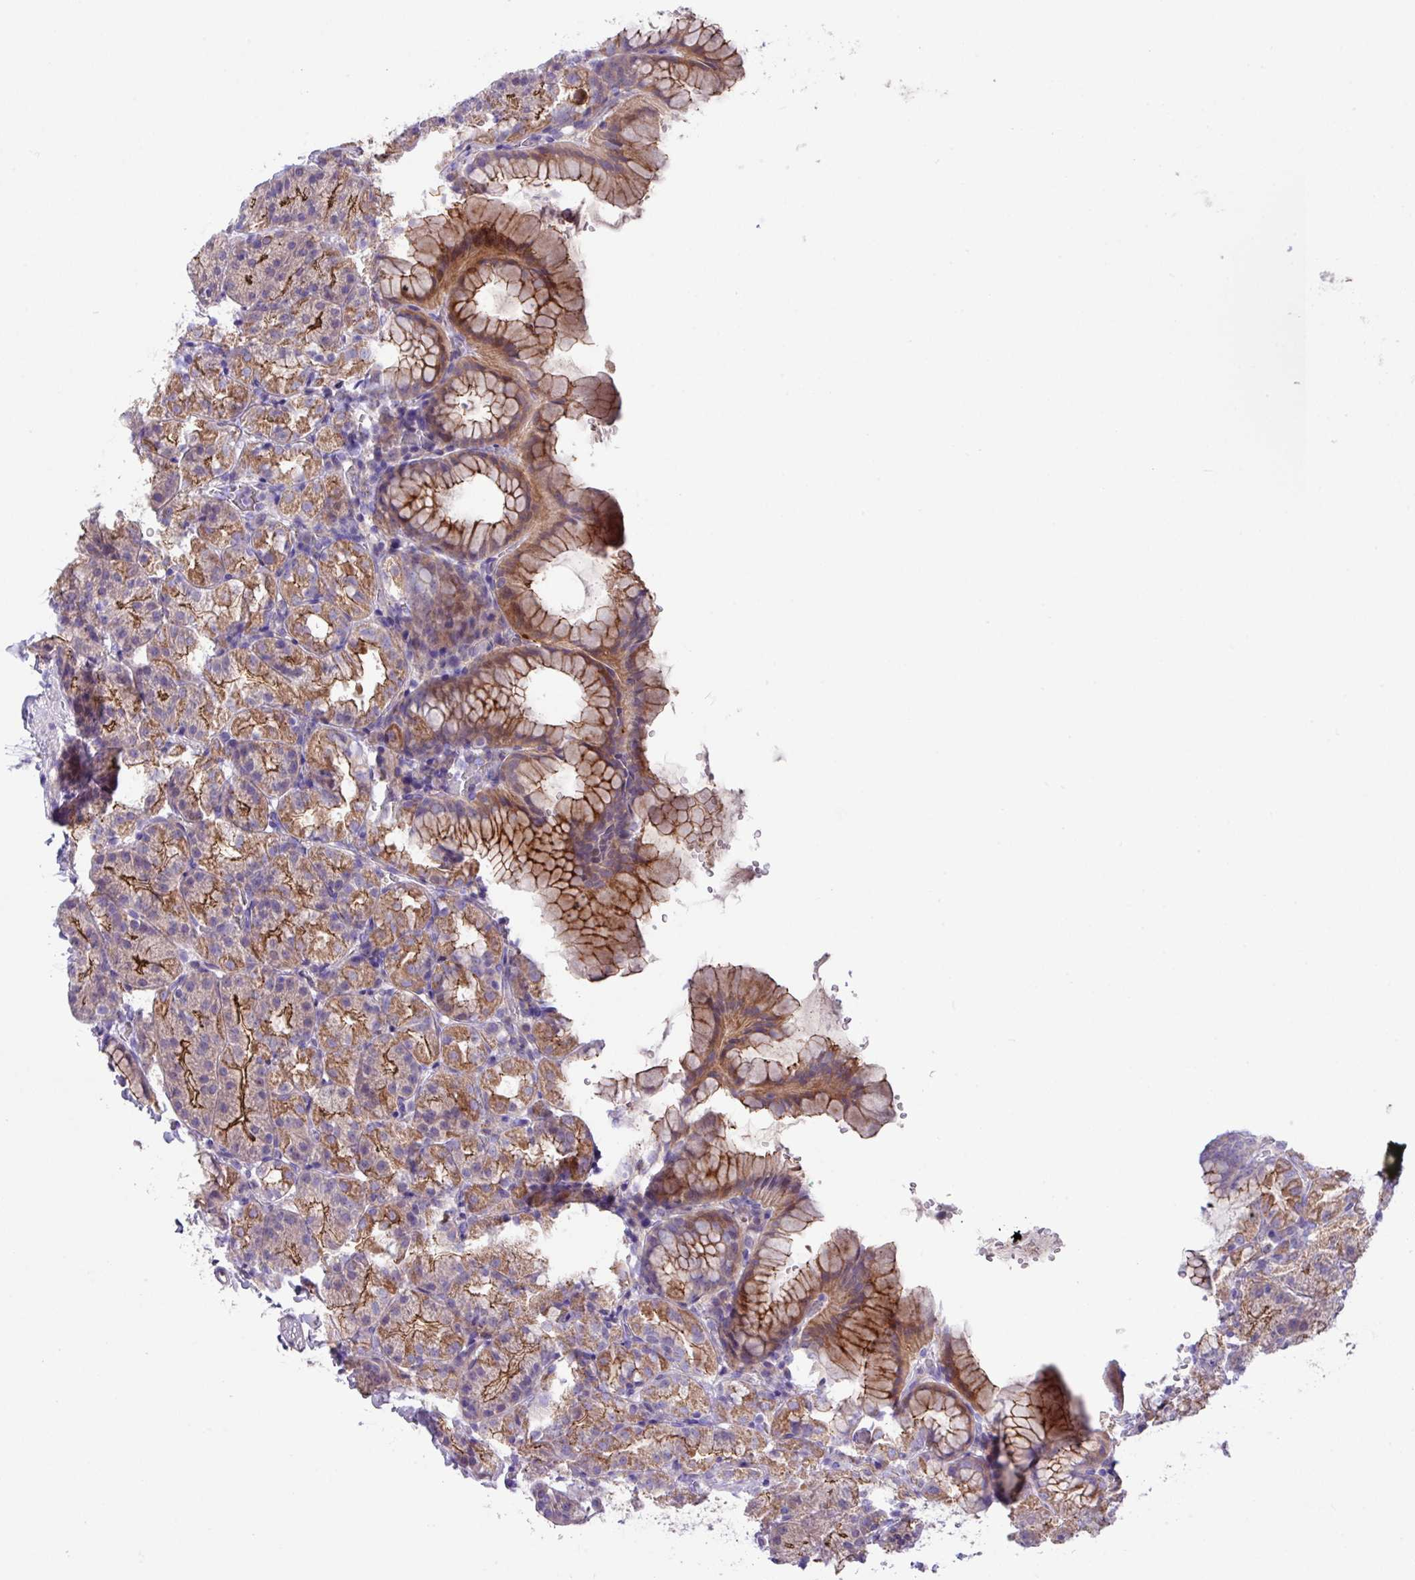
{"staining": {"intensity": "strong", "quantity": "25%-75%", "location": "cytoplasmic/membranous"}, "tissue": "stomach", "cell_type": "Glandular cells", "image_type": "normal", "snomed": [{"axis": "morphology", "description": "Normal tissue, NOS"}, {"axis": "topography", "description": "Stomach, upper"}], "caption": "A brown stain highlights strong cytoplasmic/membranous staining of a protein in glandular cells of normal human stomach.", "gene": "IQCJ", "patient": {"sex": "female", "age": 81}}